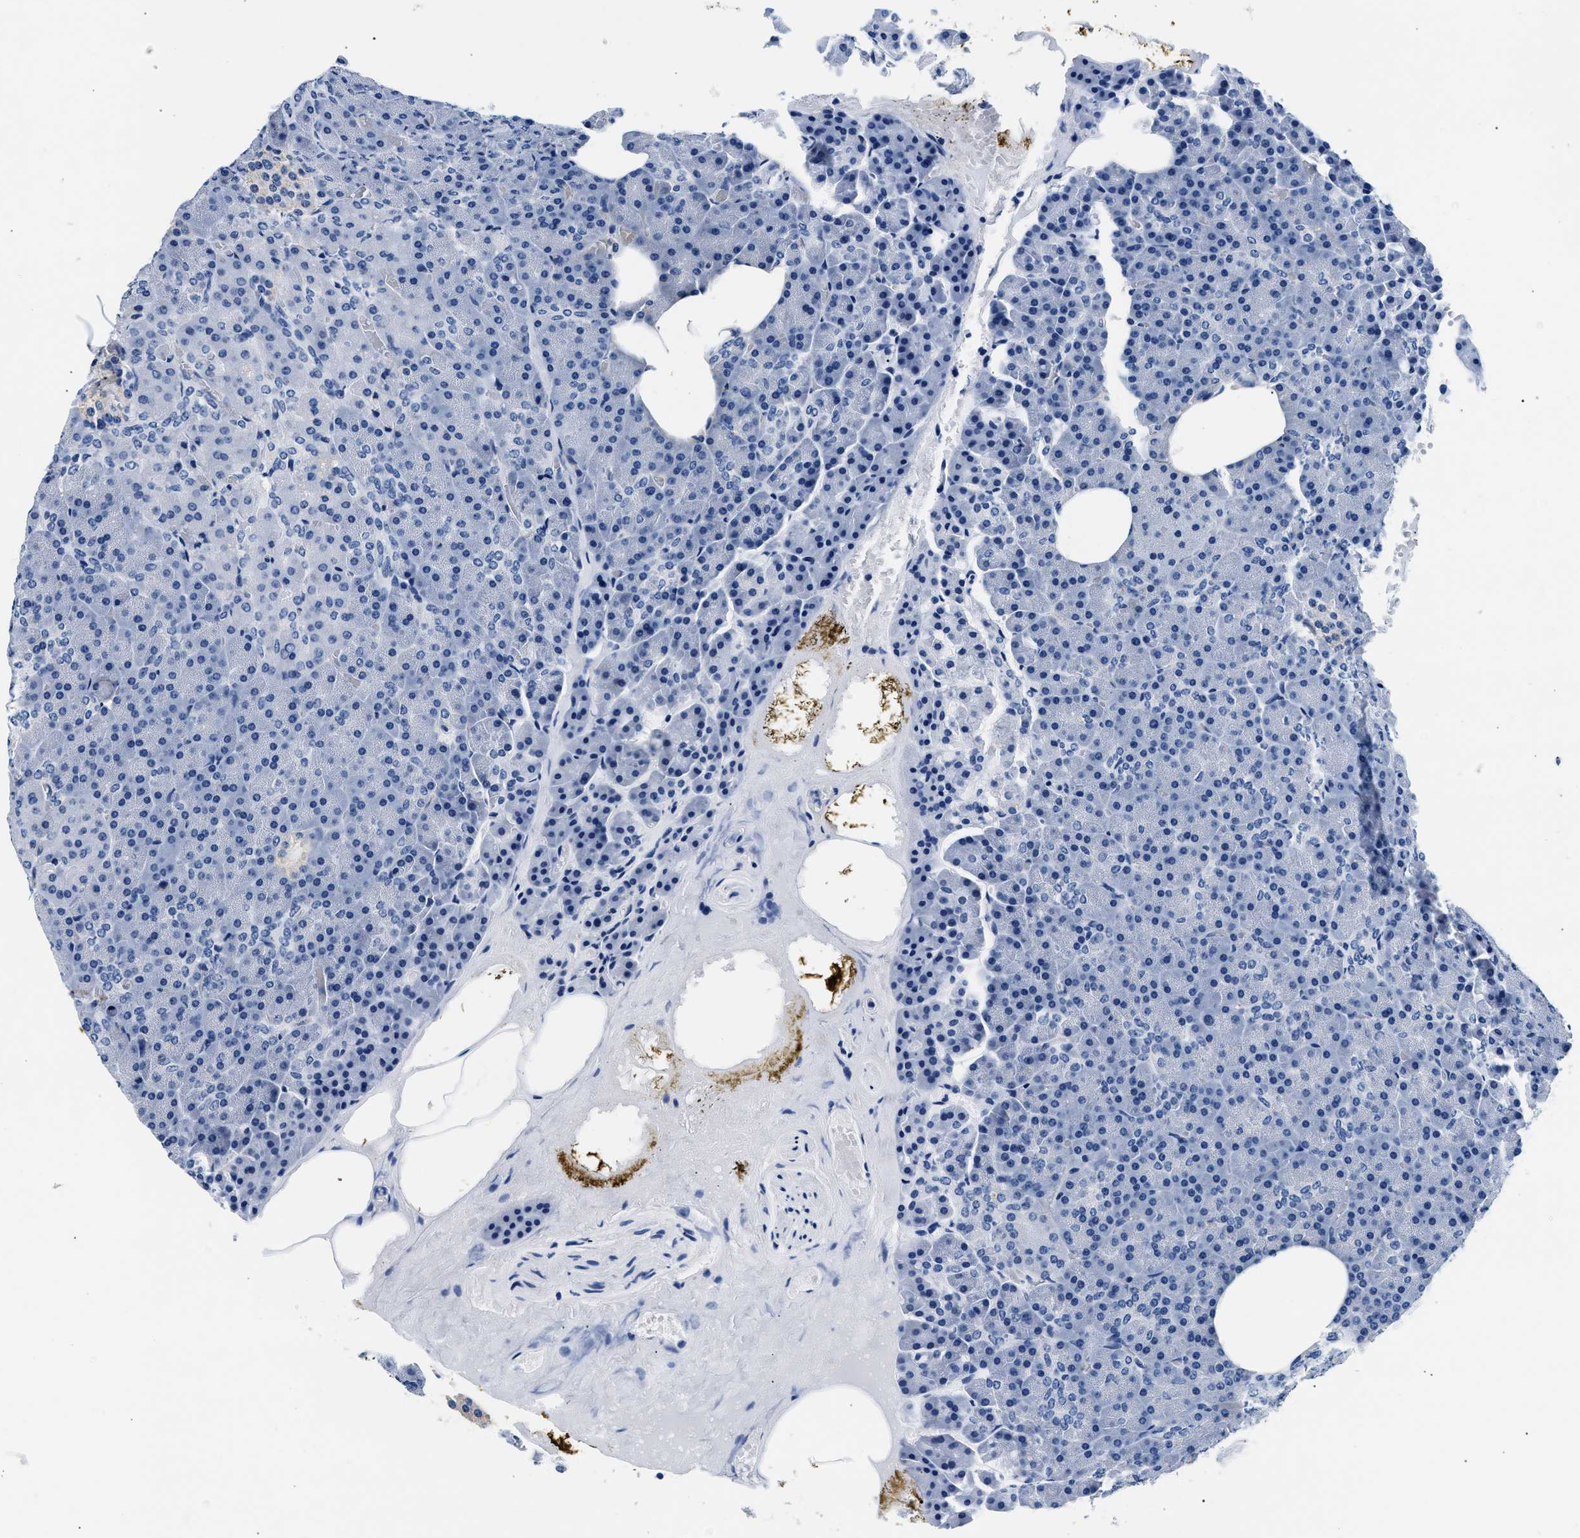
{"staining": {"intensity": "negative", "quantity": "none", "location": "none"}, "tissue": "pancreas", "cell_type": "Exocrine glandular cells", "image_type": "normal", "snomed": [{"axis": "morphology", "description": "Normal tissue, NOS"}, {"axis": "topography", "description": "Pancreas"}], "caption": "This is a photomicrograph of IHC staining of unremarkable pancreas, which shows no positivity in exocrine glandular cells.", "gene": "TNR", "patient": {"sex": "female", "age": 35}}